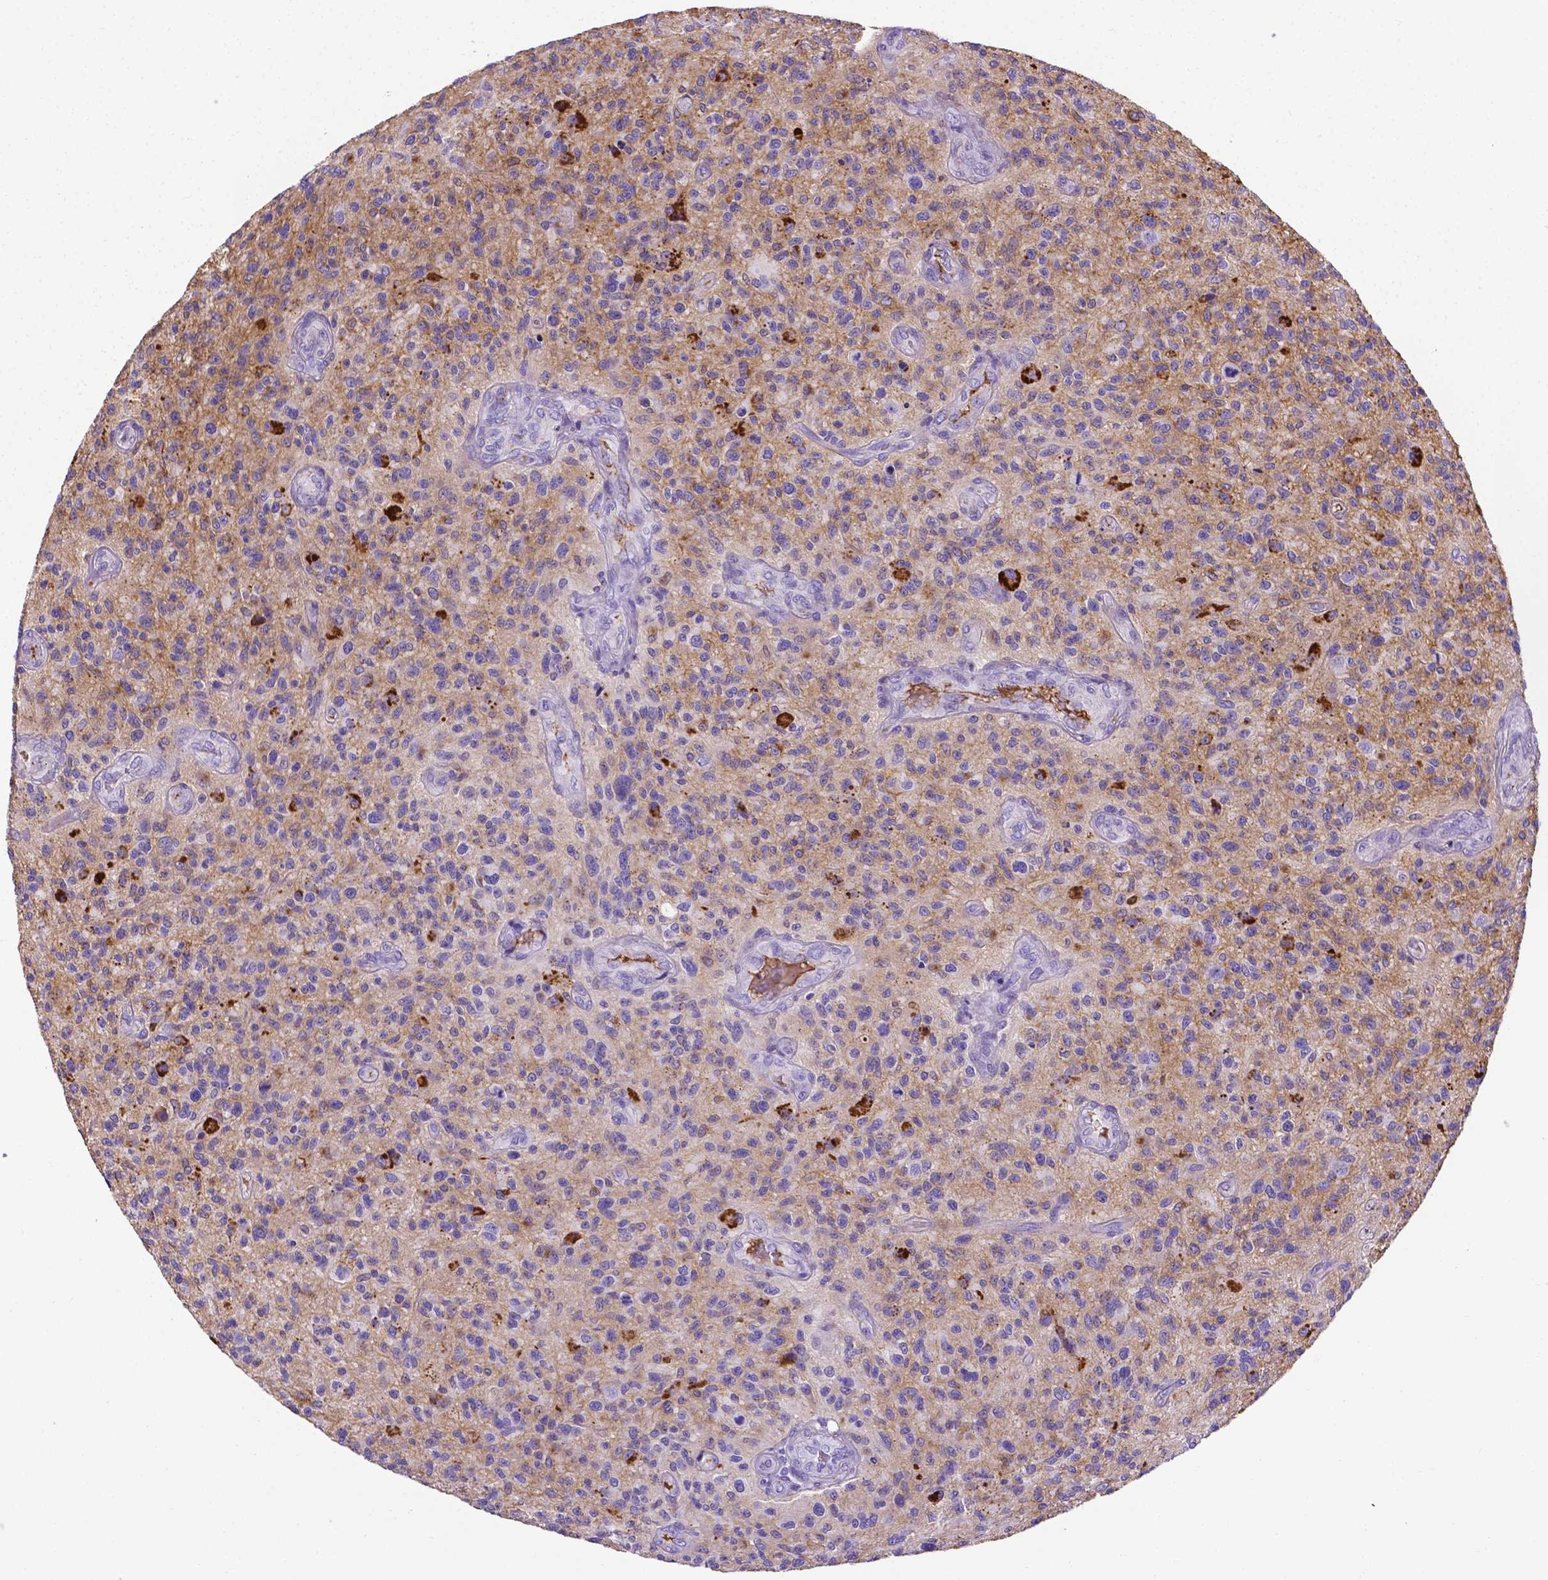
{"staining": {"intensity": "negative", "quantity": "none", "location": "none"}, "tissue": "glioma", "cell_type": "Tumor cells", "image_type": "cancer", "snomed": [{"axis": "morphology", "description": "Glioma, malignant, High grade"}, {"axis": "topography", "description": "Brain"}], "caption": "Immunohistochemistry (IHC) histopathology image of human malignant high-grade glioma stained for a protein (brown), which demonstrates no positivity in tumor cells.", "gene": "APOE", "patient": {"sex": "male", "age": 47}}